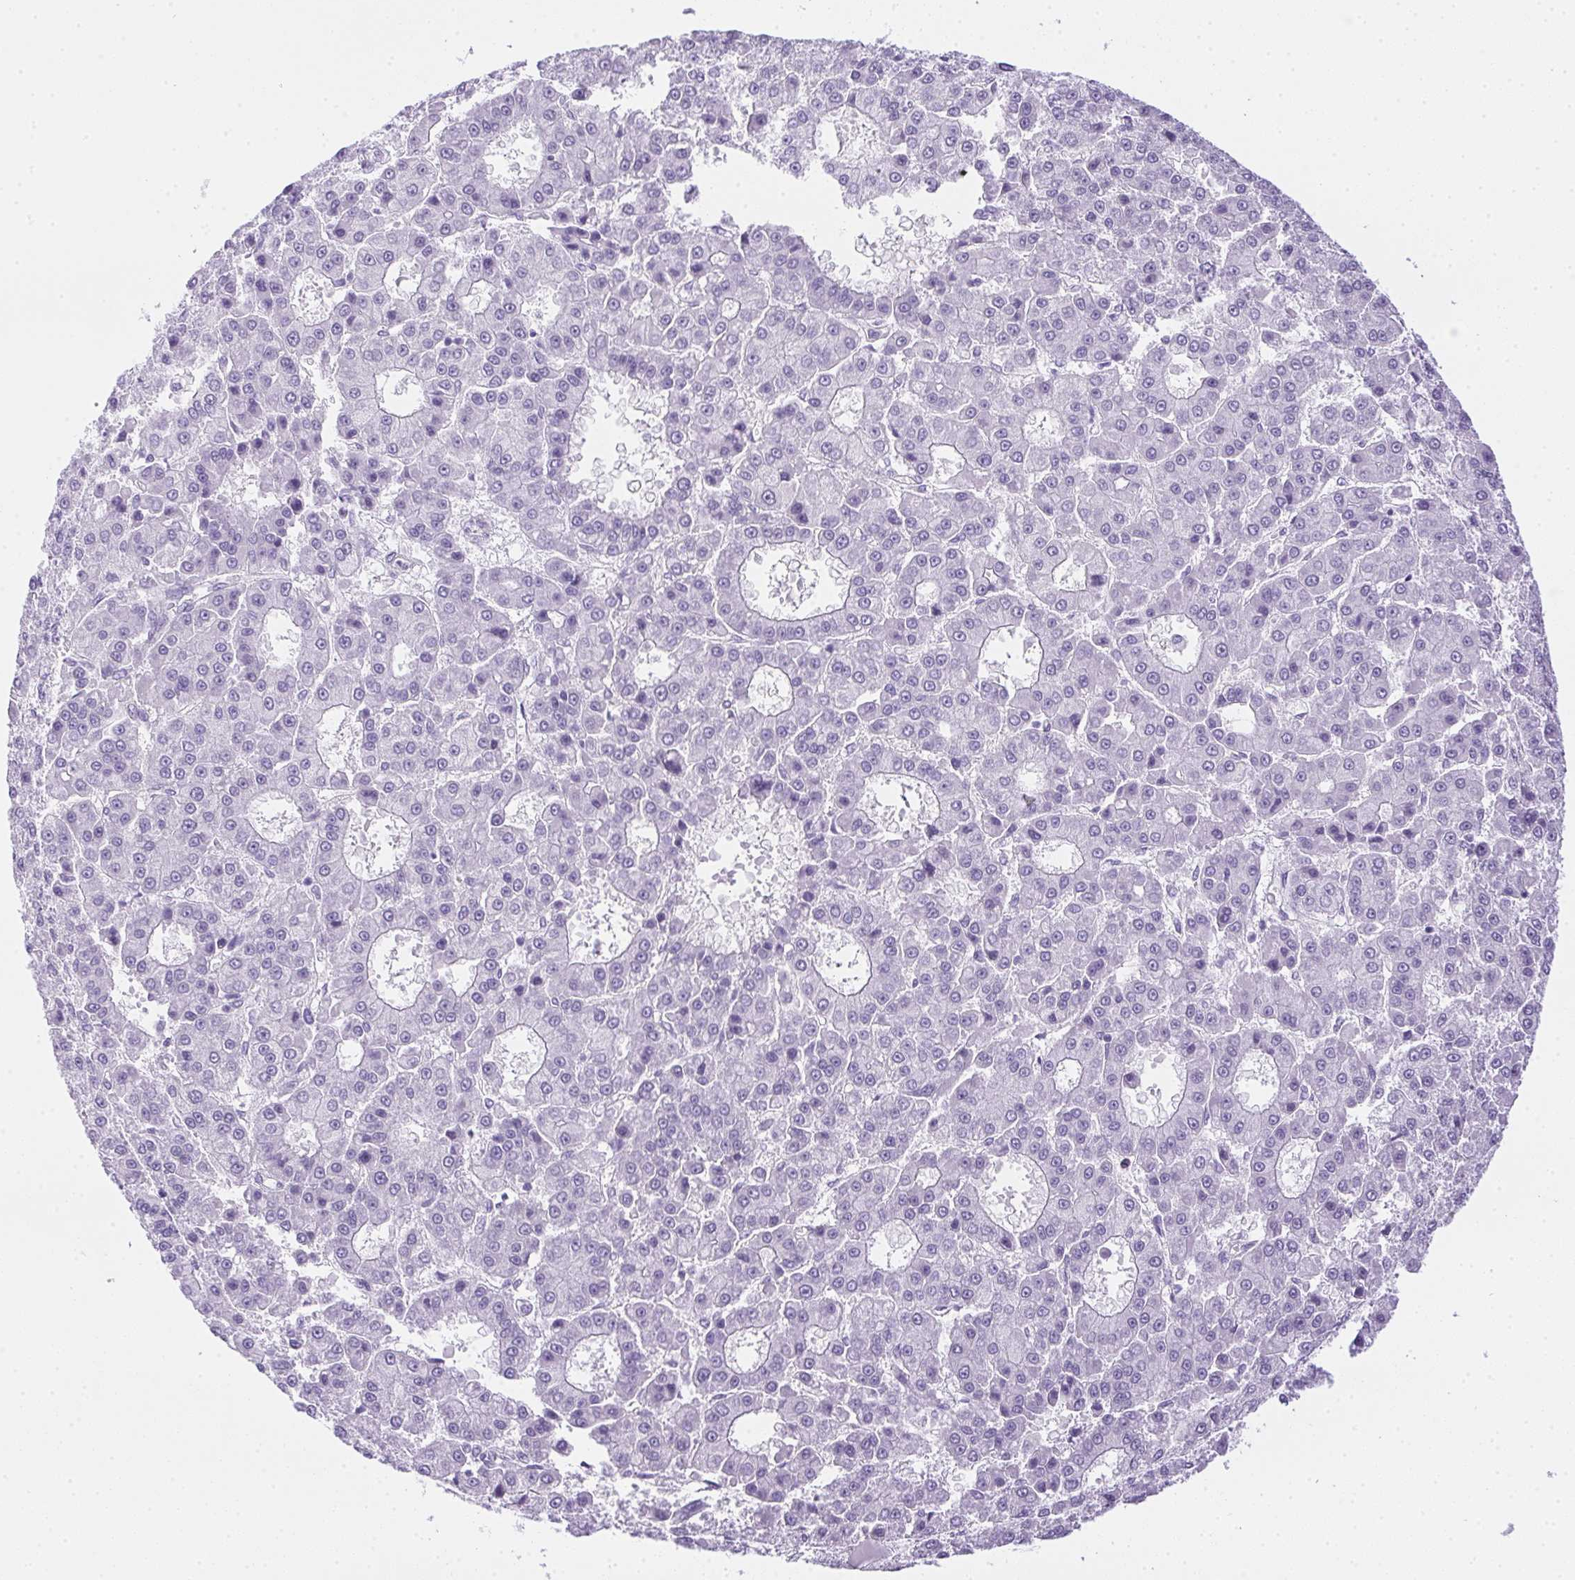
{"staining": {"intensity": "negative", "quantity": "none", "location": "none"}, "tissue": "liver cancer", "cell_type": "Tumor cells", "image_type": "cancer", "snomed": [{"axis": "morphology", "description": "Carcinoma, Hepatocellular, NOS"}, {"axis": "topography", "description": "Liver"}], "caption": "Immunohistochemistry of human liver hepatocellular carcinoma shows no expression in tumor cells. Brightfield microscopy of IHC stained with DAB (3,3'-diaminobenzidine) (brown) and hematoxylin (blue), captured at high magnification.", "gene": "SPACA5B", "patient": {"sex": "male", "age": 70}}